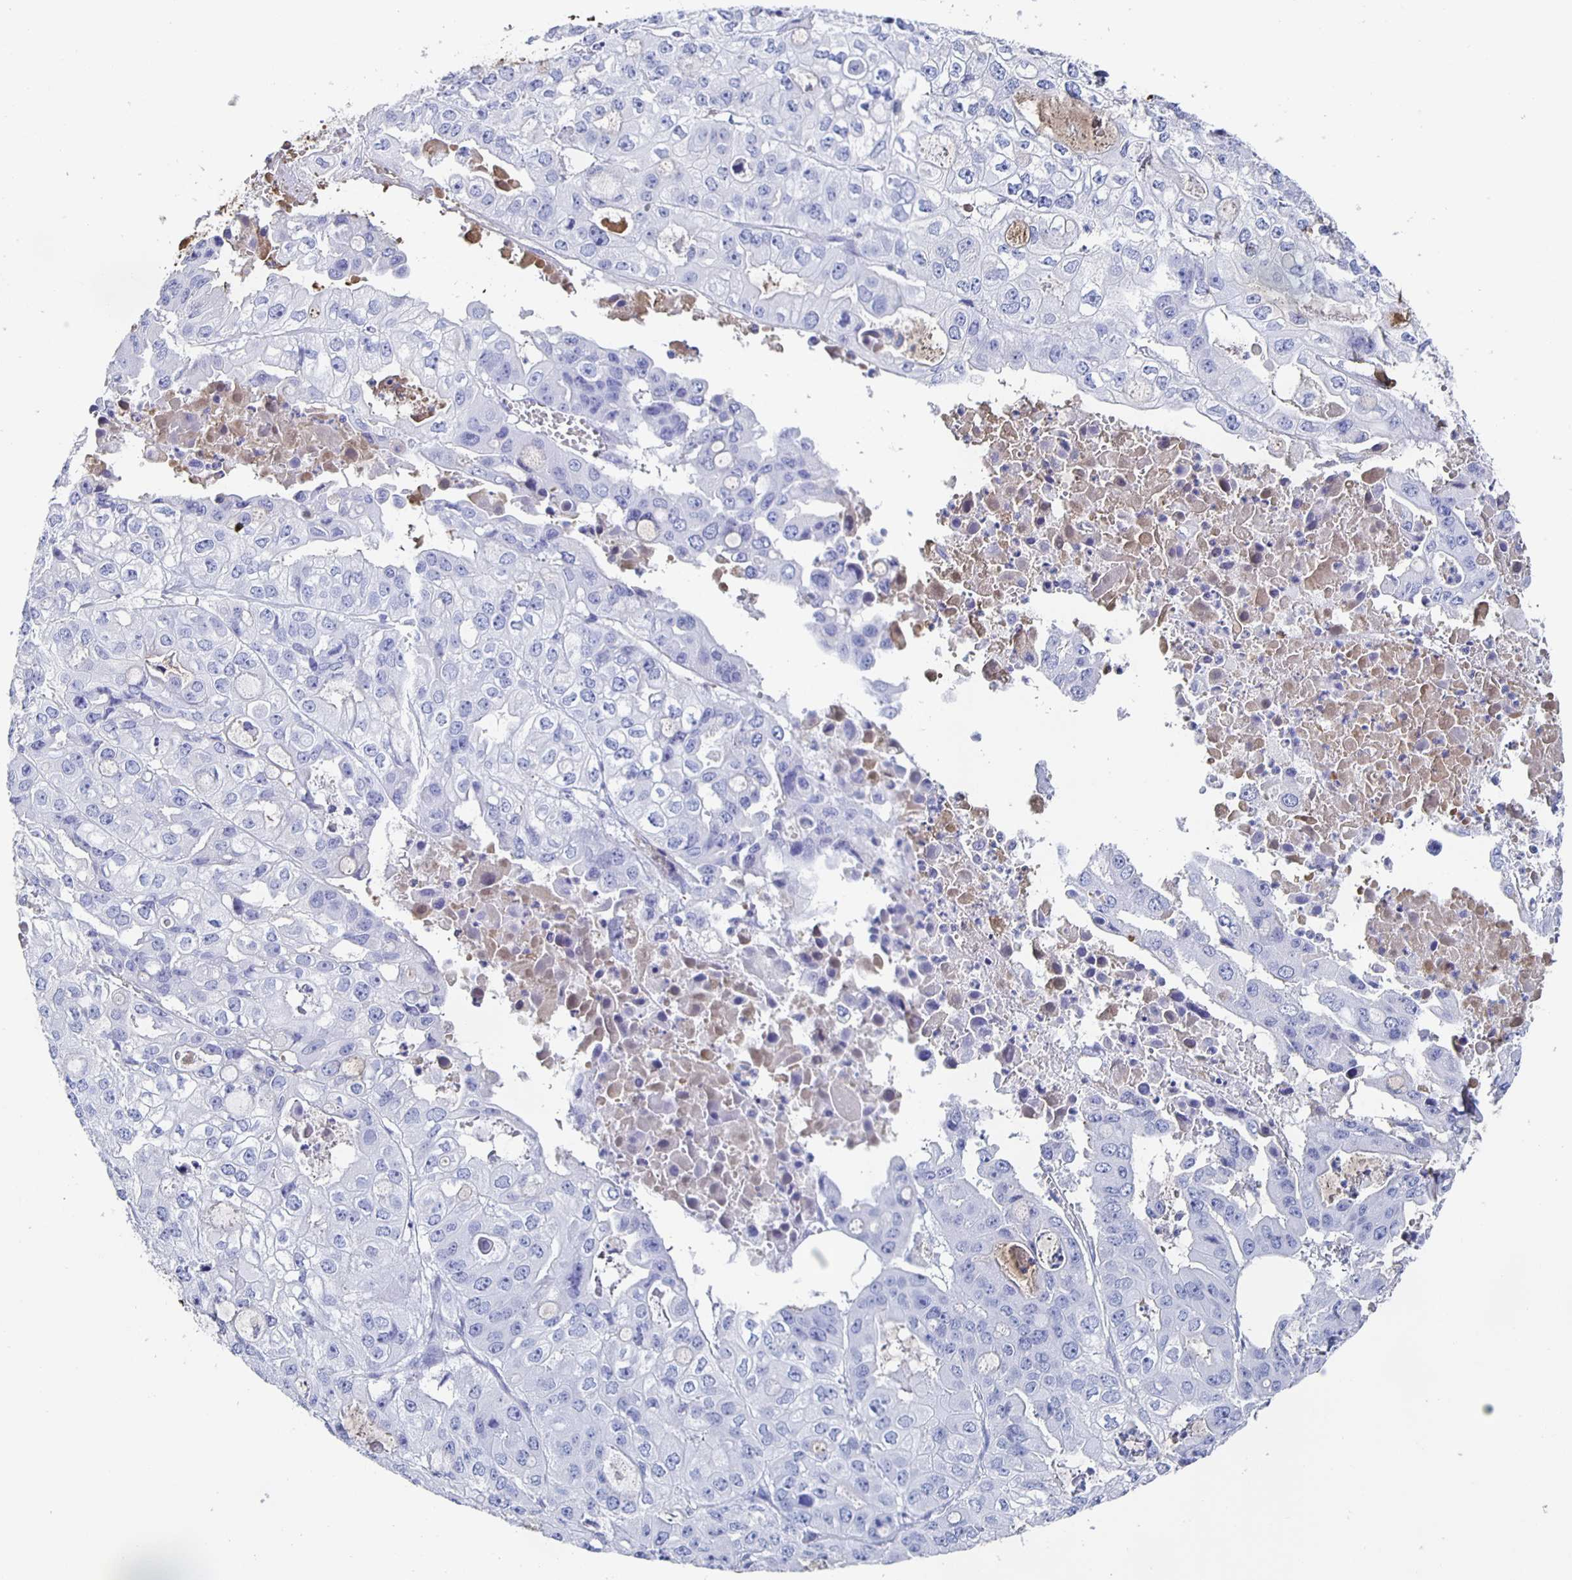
{"staining": {"intensity": "negative", "quantity": "none", "location": "none"}, "tissue": "ovarian cancer", "cell_type": "Tumor cells", "image_type": "cancer", "snomed": [{"axis": "morphology", "description": "Cystadenocarcinoma, serous, NOS"}, {"axis": "topography", "description": "Ovary"}], "caption": "An image of serous cystadenocarcinoma (ovarian) stained for a protein demonstrates no brown staining in tumor cells. (Stains: DAB IHC with hematoxylin counter stain, Microscopy: brightfield microscopy at high magnification).", "gene": "FGA", "patient": {"sex": "female", "age": 56}}